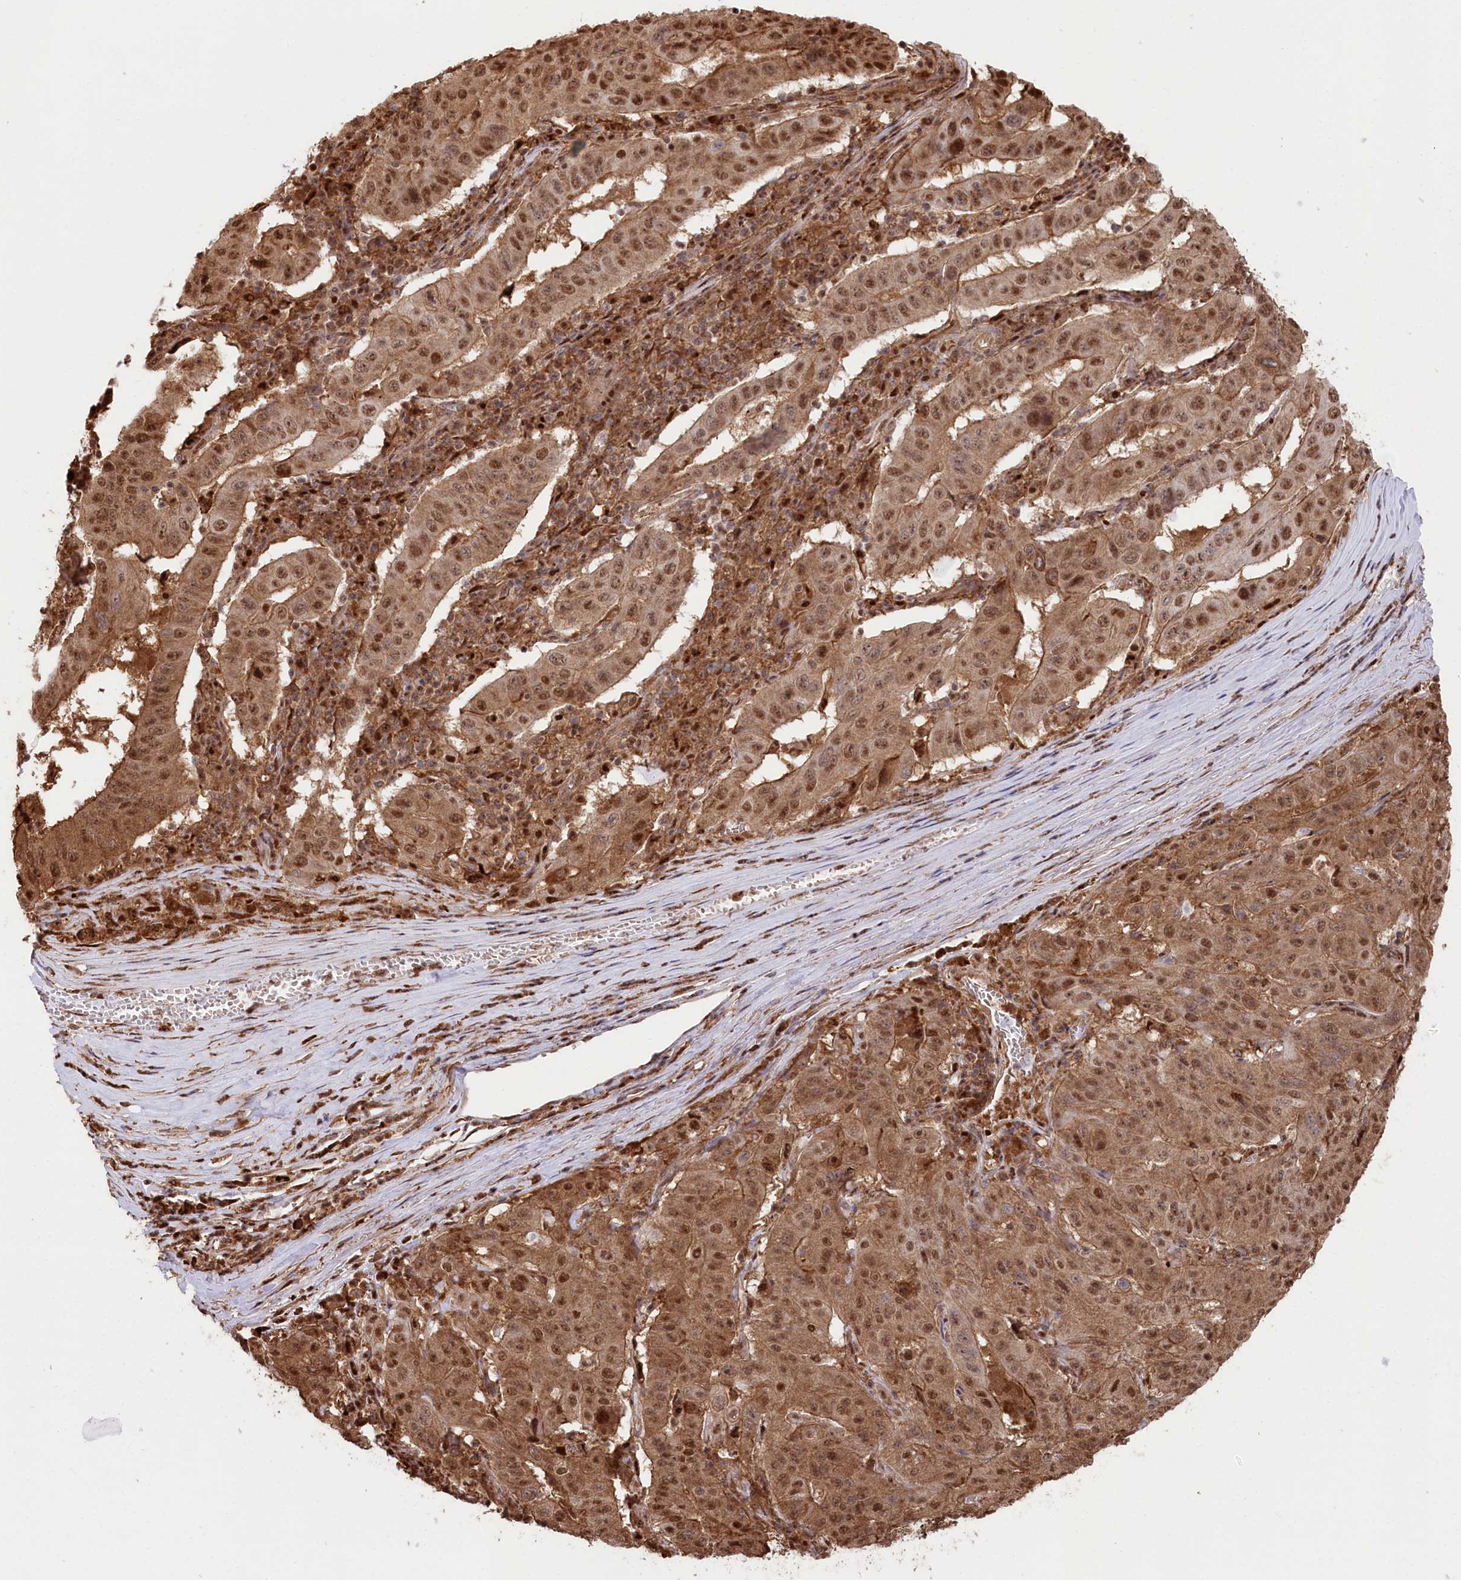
{"staining": {"intensity": "moderate", "quantity": ">75%", "location": "cytoplasmic/membranous,nuclear"}, "tissue": "pancreatic cancer", "cell_type": "Tumor cells", "image_type": "cancer", "snomed": [{"axis": "morphology", "description": "Adenocarcinoma, NOS"}, {"axis": "topography", "description": "Pancreas"}], "caption": "A brown stain shows moderate cytoplasmic/membranous and nuclear staining of a protein in pancreatic adenocarcinoma tumor cells.", "gene": "PSMA1", "patient": {"sex": "male", "age": 63}}